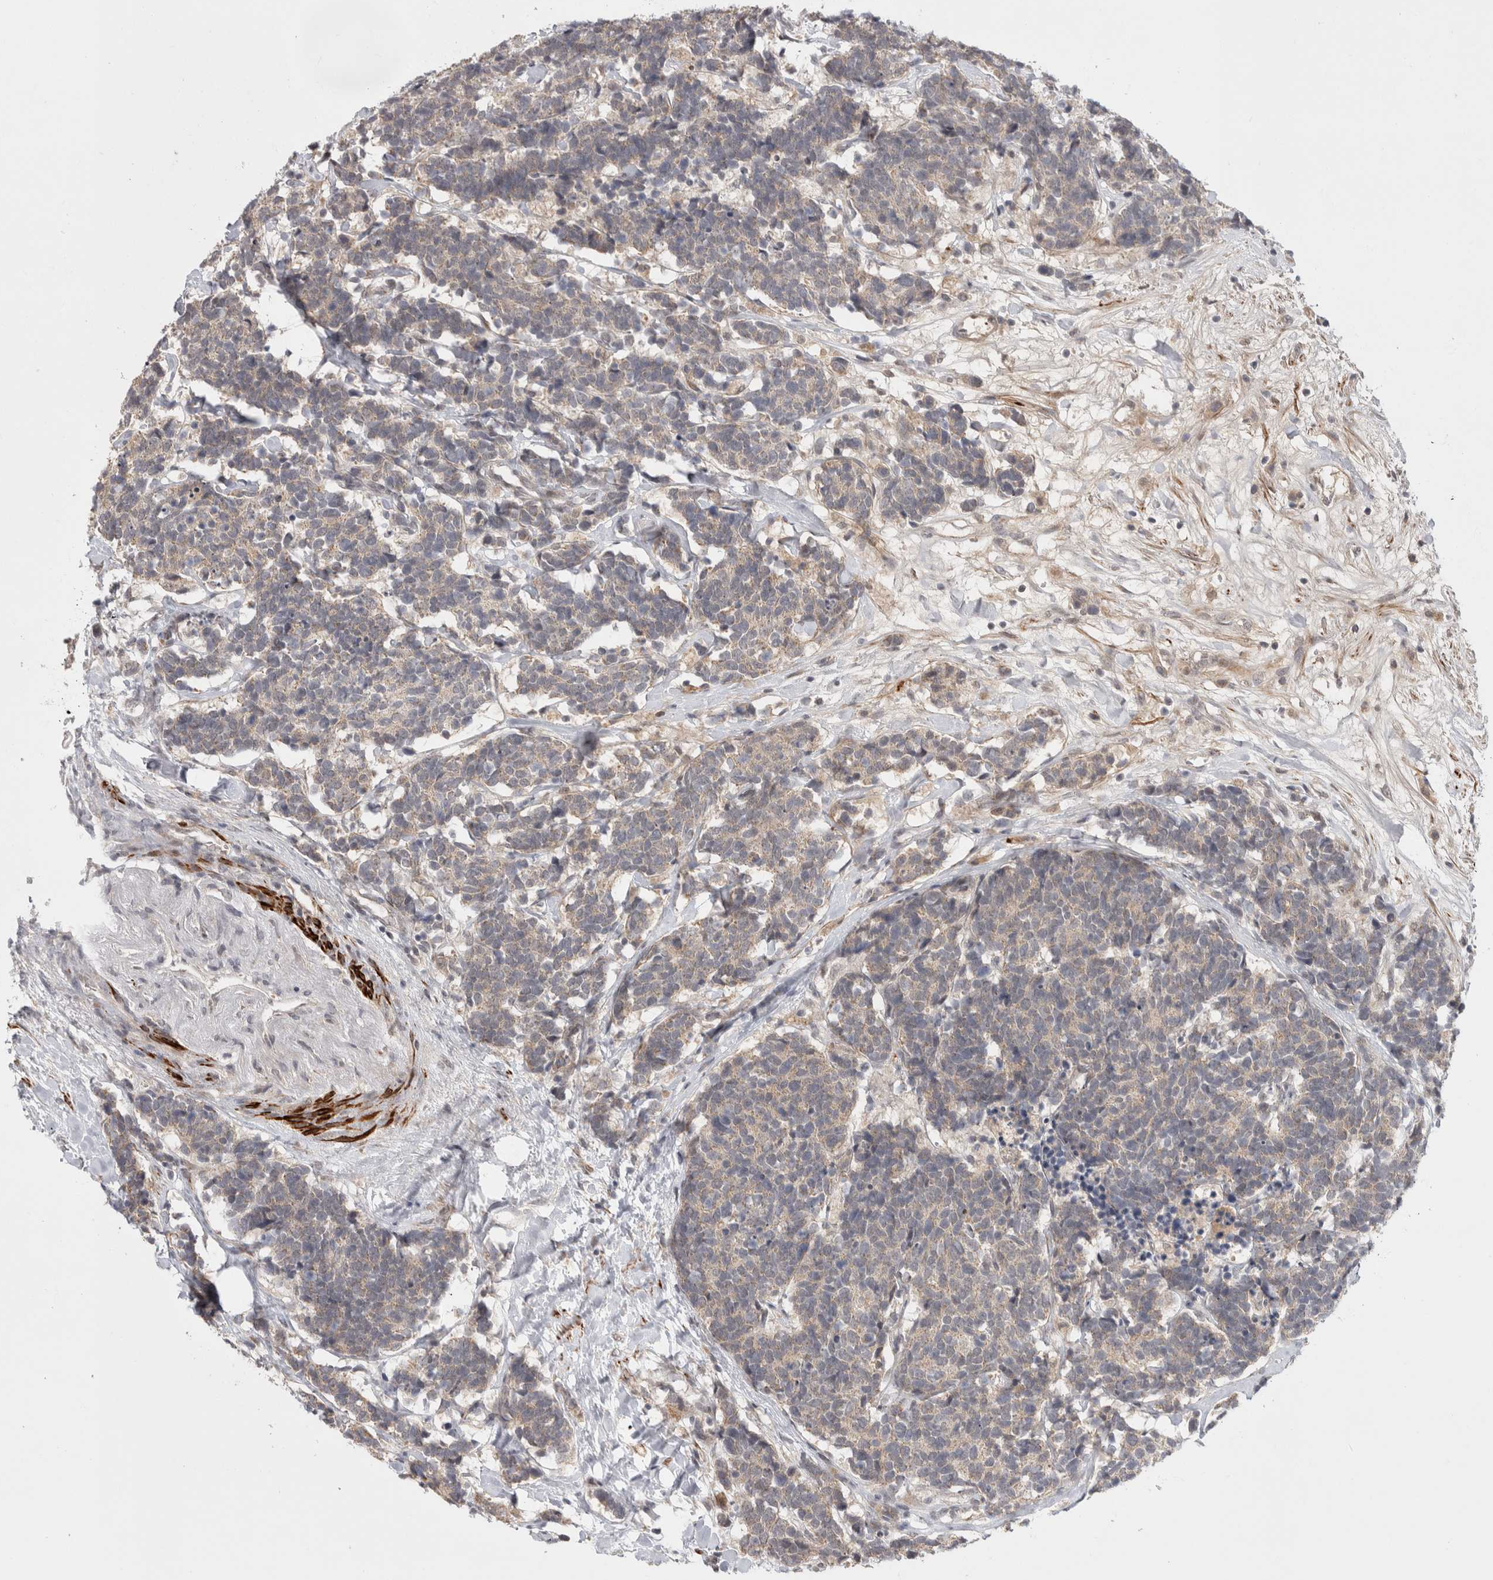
{"staining": {"intensity": "weak", "quantity": ">75%", "location": "cytoplasmic/membranous"}, "tissue": "carcinoid", "cell_type": "Tumor cells", "image_type": "cancer", "snomed": [{"axis": "morphology", "description": "Carcinoma, NOS"}, {"axis": "morphology", "description": "Carcinoid, malignant, NOS"}, {"axis": "topography", "description": "Urinary bladder"}], "caption": "A micrograph of carcinoid stained for a protein shows weak cytoplasmic/membranous brown staining in tumor cells.", "gene": "ZNF318", "patient": {"sex": "male", "age": 57}}